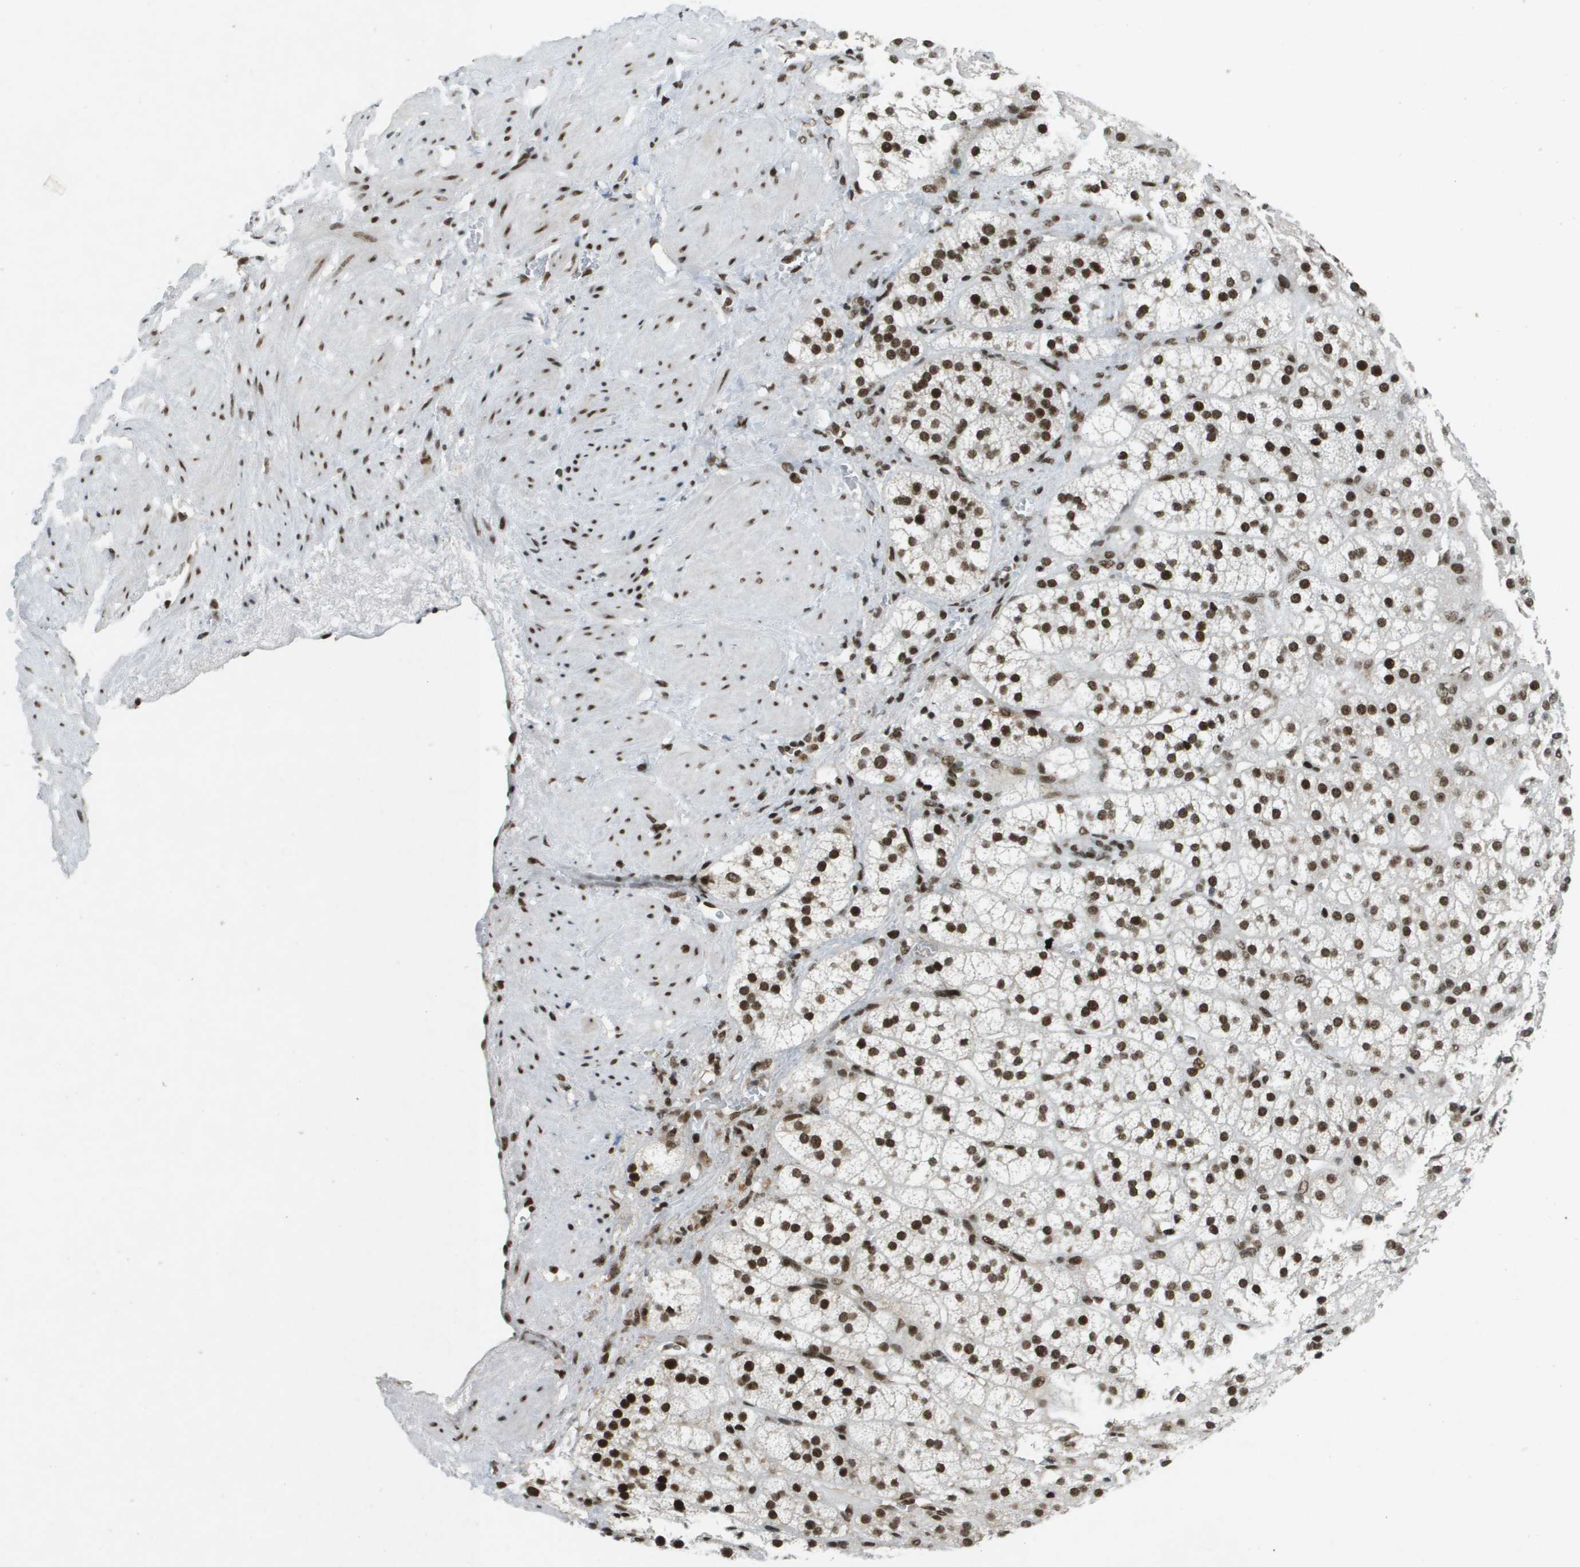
{"staining": {"intensity": "strong", "quantity": ">75%", "location": "nuclear"}, "tissue": "adrenal gland", "cell_type": "Glandular cells", "image_type": "normal", "snomed": [{"axis": "morphology", "description": "Normal tissue, NOS"}, {"axis": "topography", "description": "Adrenal gland"}], "caption": "Immunohistochemistry (IHC) image of unremarkable adrenal gland stained for a protein (brown), which reveals high levels of strong nuclear expression in approximately >75% of glandular cells.", "gene": "IRF7", "patient": {"sex": "male", "age": 56}}